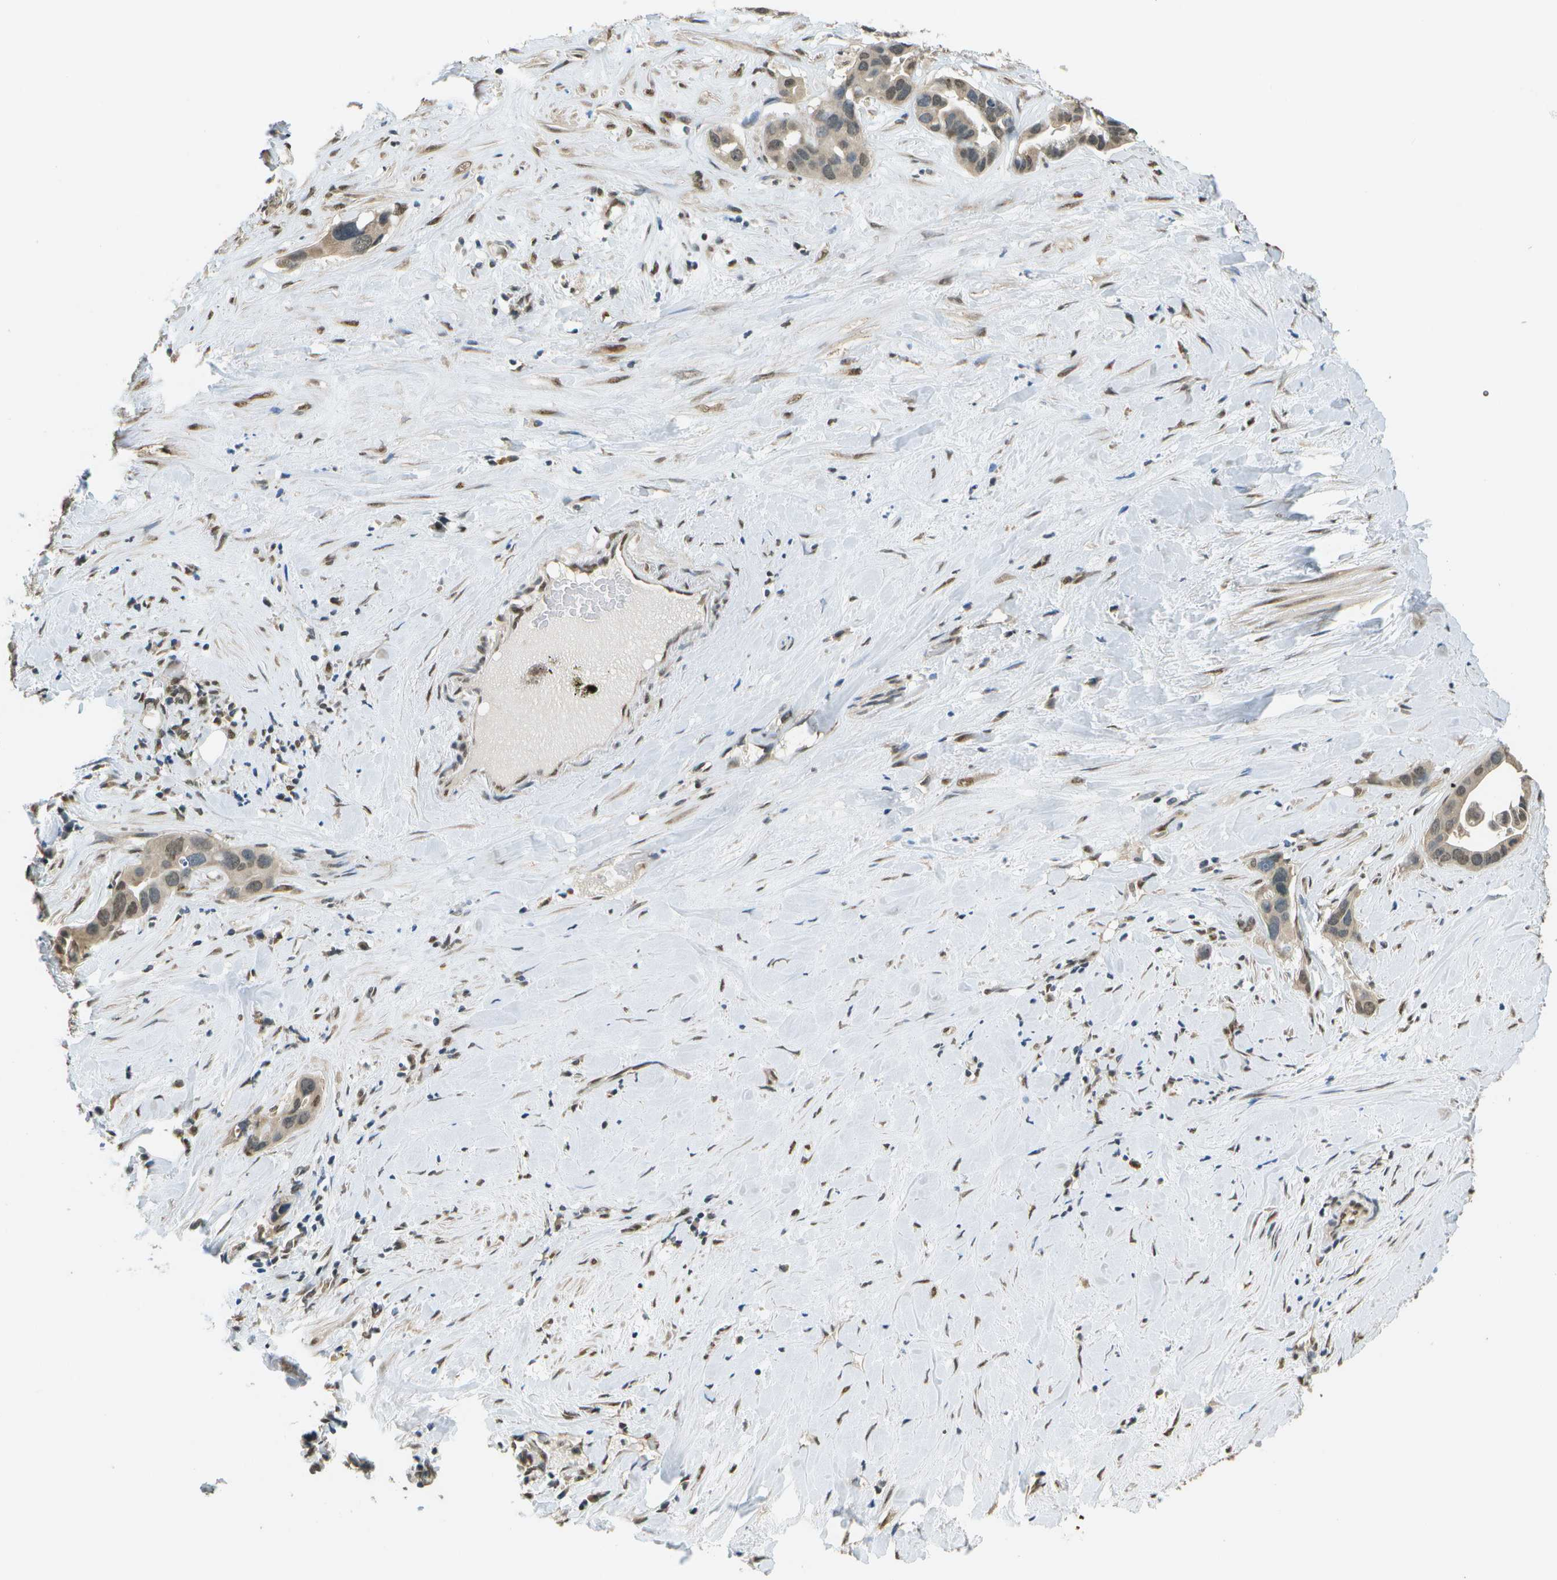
{"staining": {"intensity": "moderate", "quantity": ">75%", "location": "nuclear"}, "tissue": "liver cancer", "cell_type": "Tumor cells", "image_type": "cancer", "snomed": [{"axis": "morphology", "description": "Cholangiocarcinoma"}, {"axis": "topography", "description": "Liver"}], "caption": "A high-resolution image shows immunohistochemistry (IHC) staining of liver cancer, which reveals moderate nuclear expression in approximately >75% of tumor cells.", "gene": "ABL2", "patient": {"sex": "female", "age": 65}}